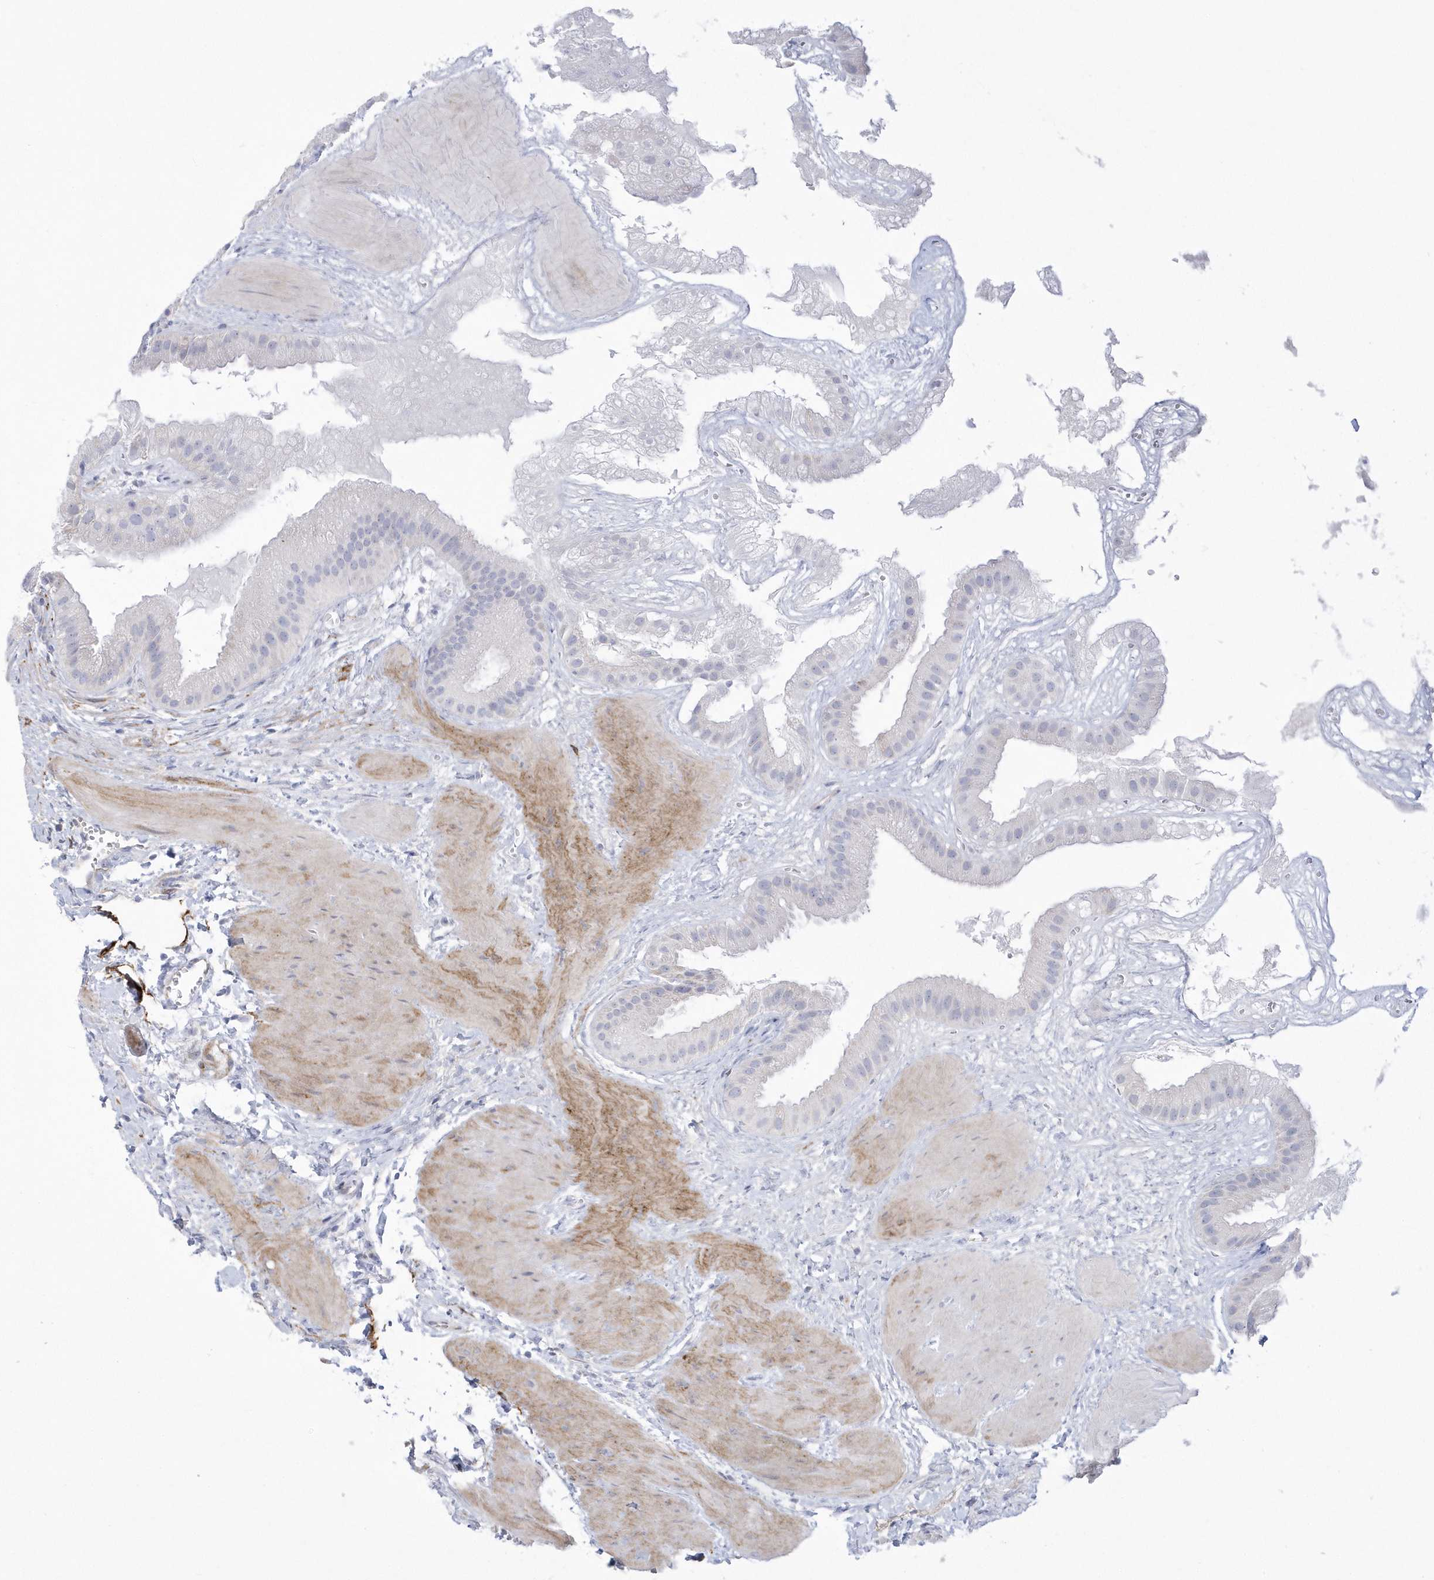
{"staining": {"intensity": "negative", "quantity": "none", "location": "none"}, "tissue": "gallbladder", "cell_type": "Glandular cells", "image_type": "normal", "snomed": [{"axis": "morphology", "description": "Normal tissue, NOS"}, {"axis": "topography", "description": "Gallbladder"}], "caption": "A high-resolution image shows IHC staining of unremarkable gallbladder, which demonstrates no significant positivity in glandular cells.", "gene": "WDR27", "patient": {"sex": "male", "age": 55}}